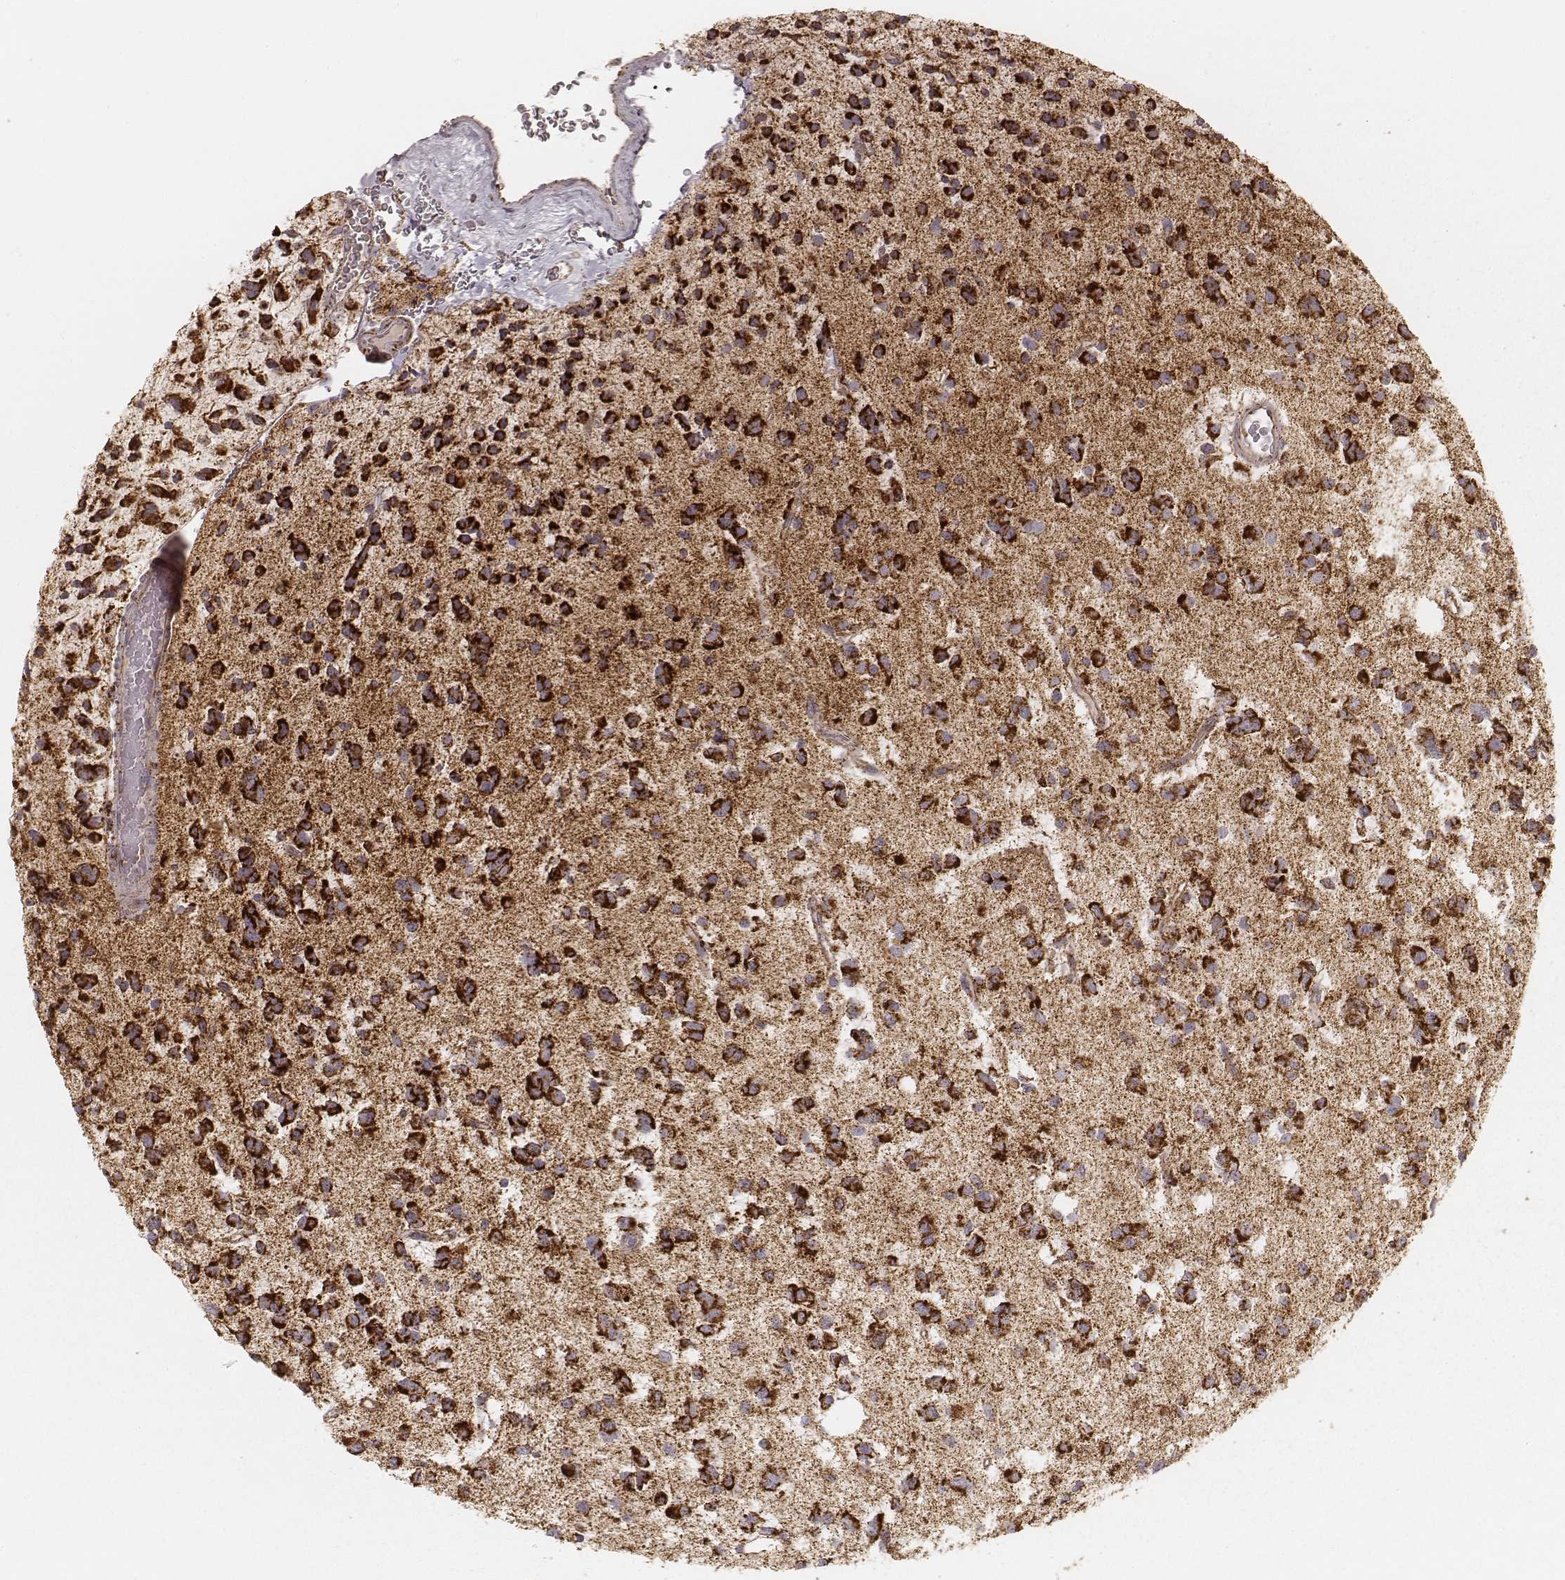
{"staining": {"intensity": "strong", "quantity": ">75%", "location": "cytoplasmic/membranous"}, "tissue": "glioma", "cell_type": "Tumor cells", "image_type": "cancer", "snomed": [{"axis": "morphology", "description": "Glioma, malignant, Low grade"}, {"axis": "topography", "description": "Brain"}], "caption": "An image of human low-grade glioma (malignant) stained for a protein demonstrates strong cytoplasmic/membranous brown staining in tumor cells.", "gene": "CS", "patient": {"sex": "female", "age": 45}}